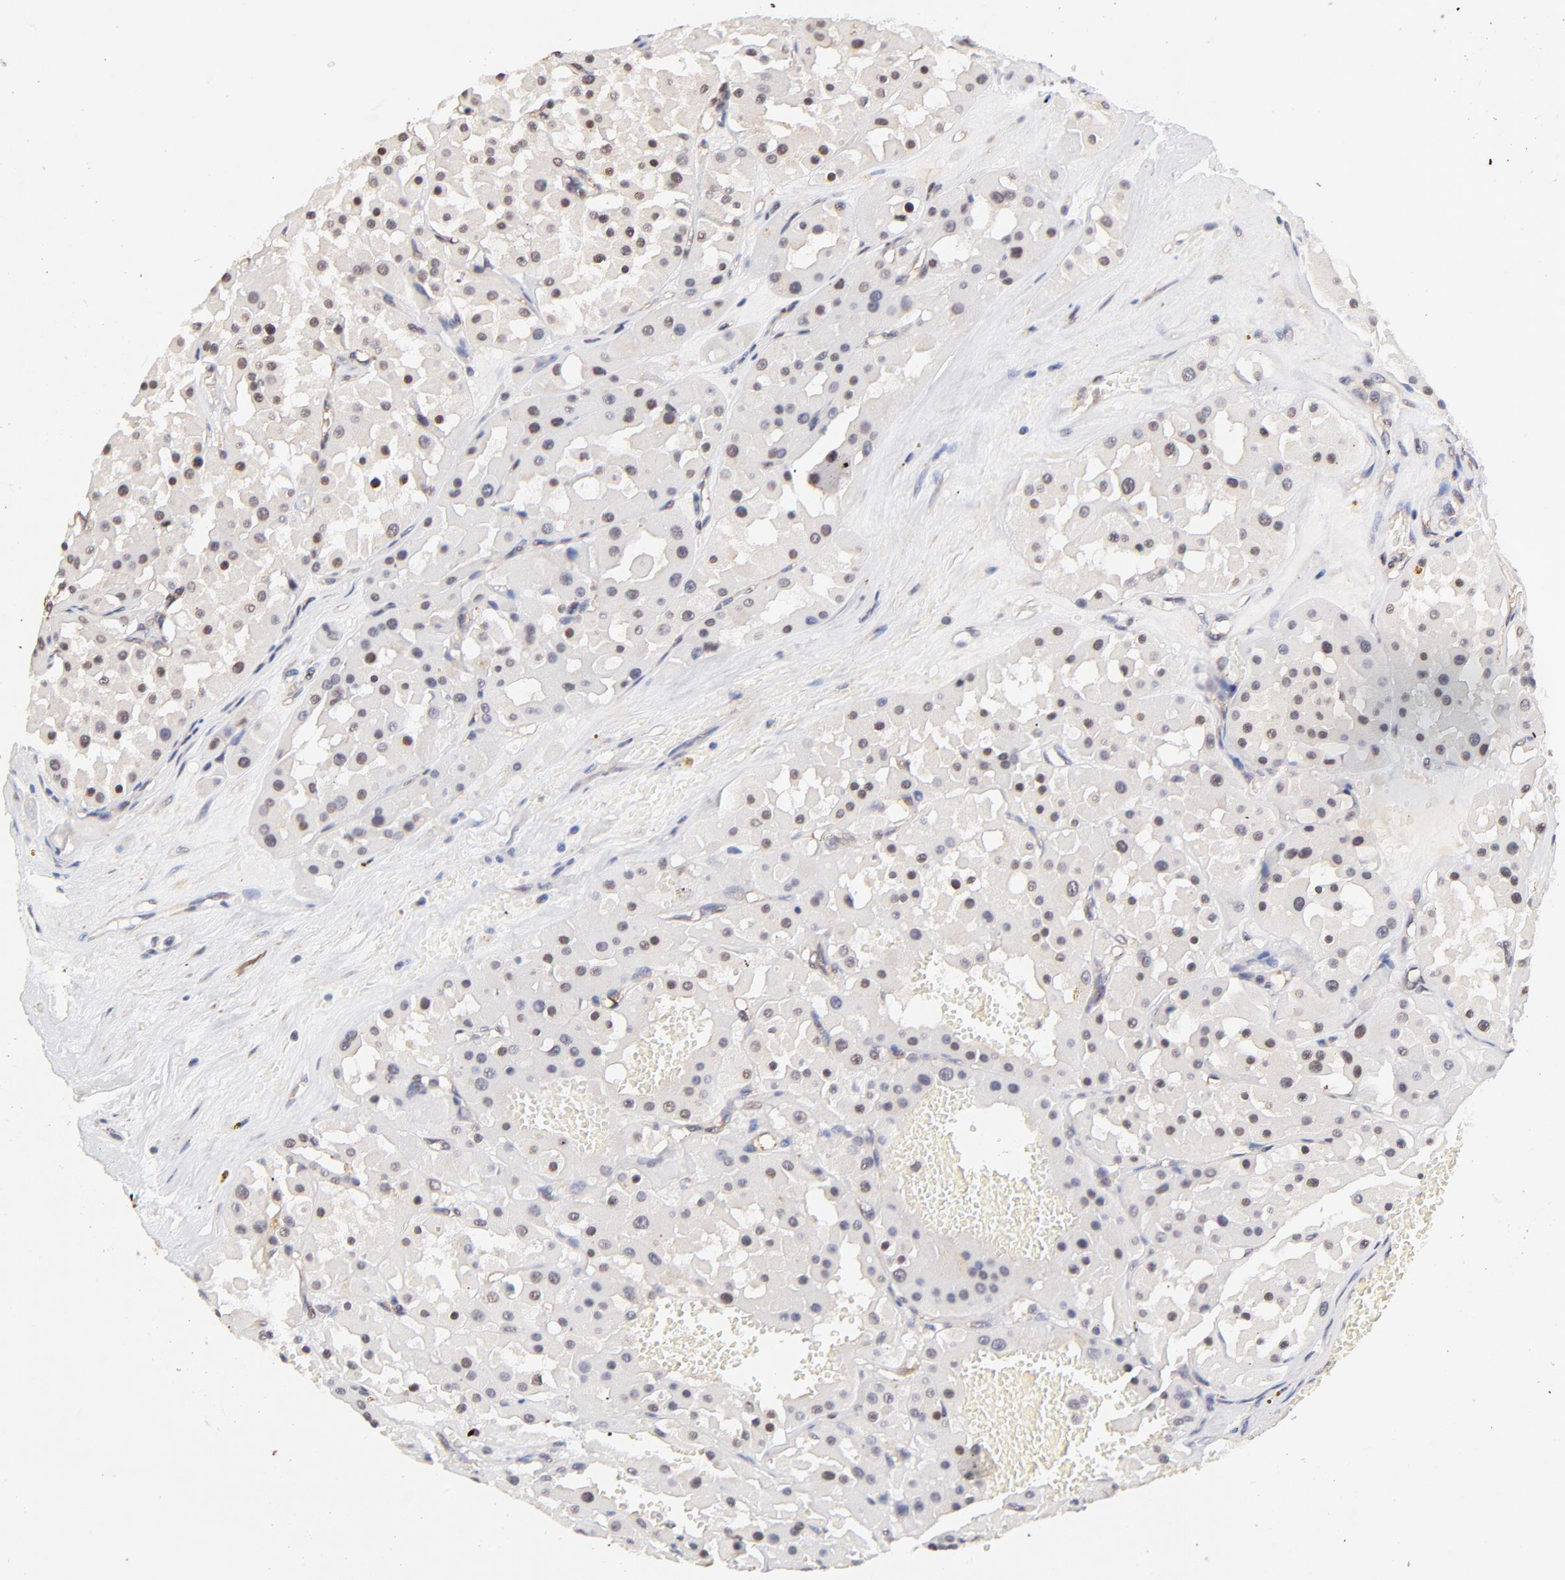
{"staining": {"intensity": "weak", "quantity": "25%-75%", "location": "nuclear"}, "tissue": "renal cancer", "cell_type": "Tumor cells", "image_type": "cancer", "snomed": [{"axis": "morphology", "description": "Adenocarcinoma, uncertain malignant potential"}, {"axis": "topography", "description": "Kidney"}], "caption": "About 25%-75% of tumor cells in human renal cancer (adenocarcinoma,  uncertain malignant potential) demonstrate weak nuclear protein staining as visualized by brown immunohistochemical staining.", "gene": "ZFP92", "patient": {"sex": "male", "age": 63}}